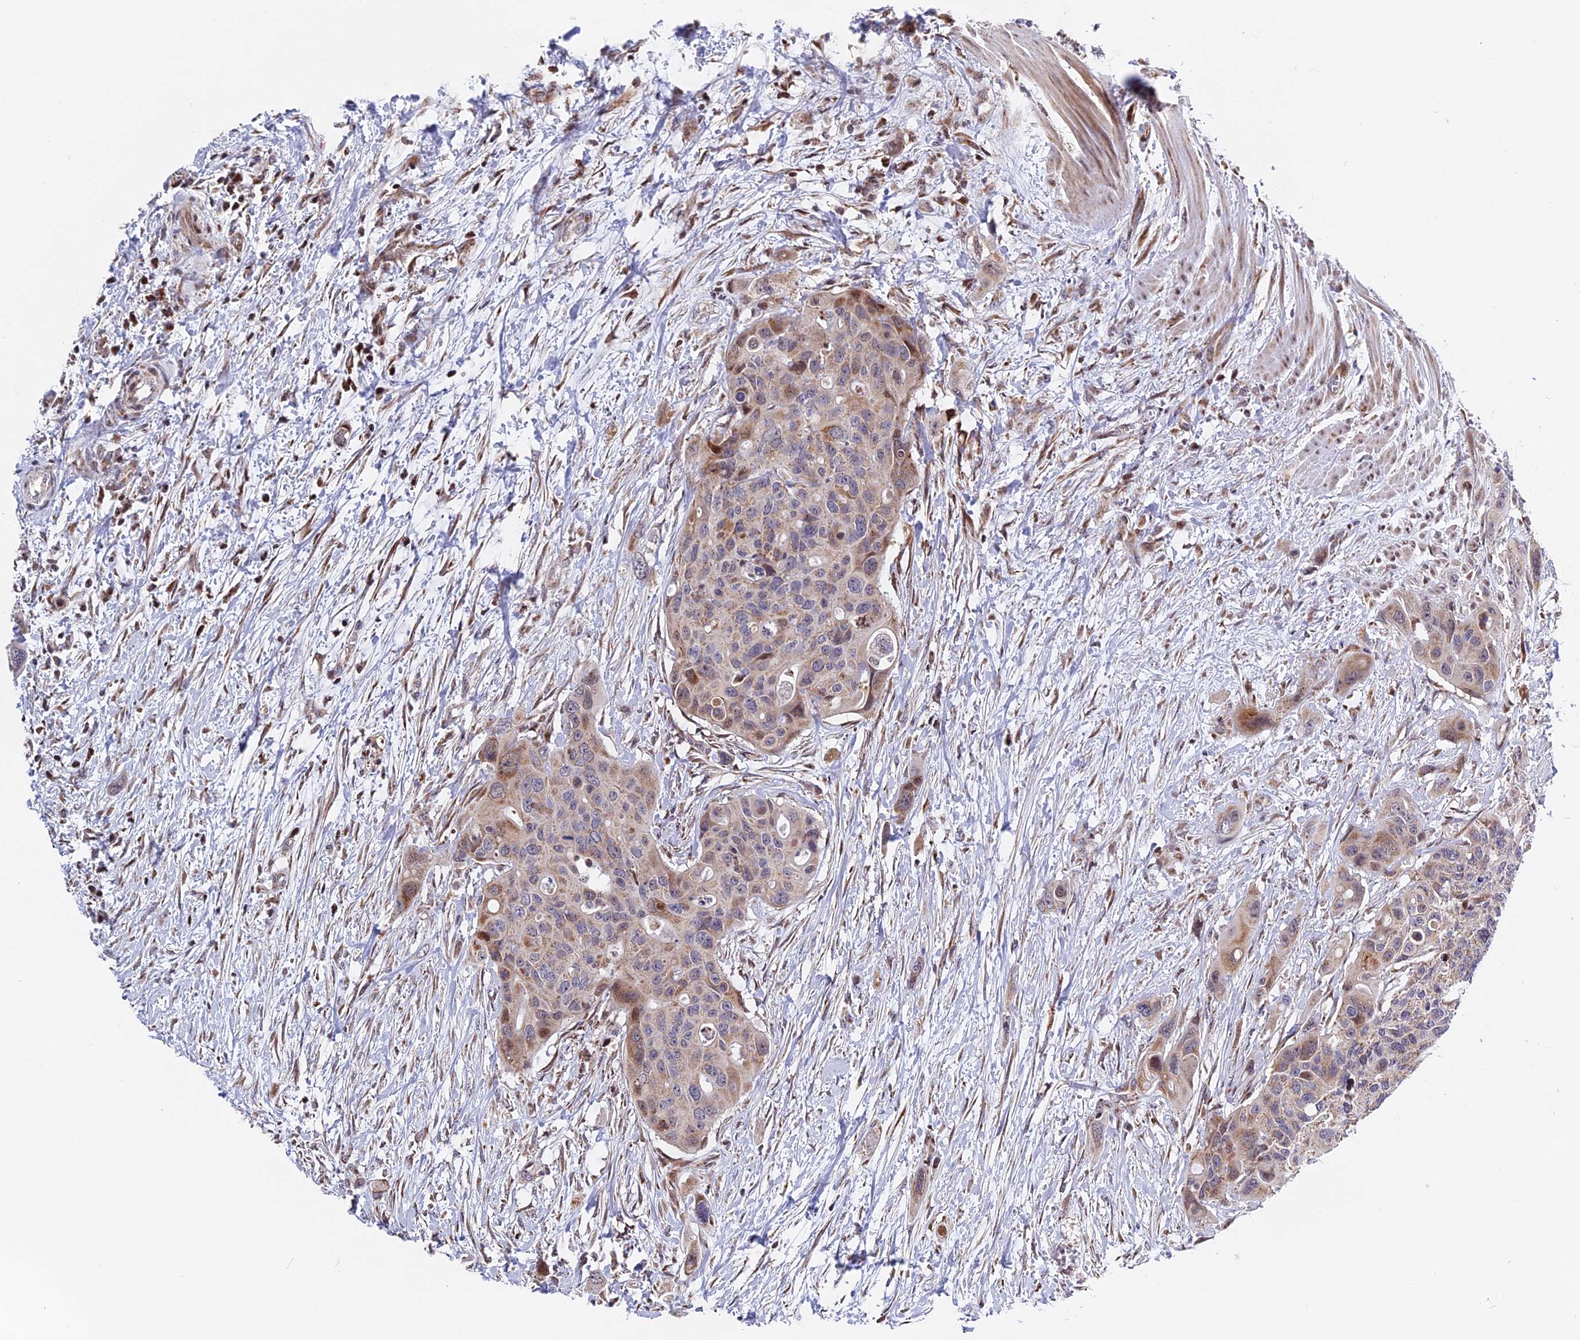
{"staining": {"intensity": "moderate", "quantity": "25%-75%", "location": "cytoplasmic/membranous"}, "tissue": "colorectal cancer", "cell_type": "Tumor cells", "image_type": "cancer", "snomed": [{"axis": "morphology", "description": "Adenocarcinoma, NOS"}, {"axis": "topography", "description": "Colon"}], "caption": "Moderate cytoplasmic/membranous positivity is present in approximately 25%-75% of tumor cells in colorectal cancer (adenocarcinoma).", "gene": "FAM174C", "patient": {"sex": "male", "age": 77}}